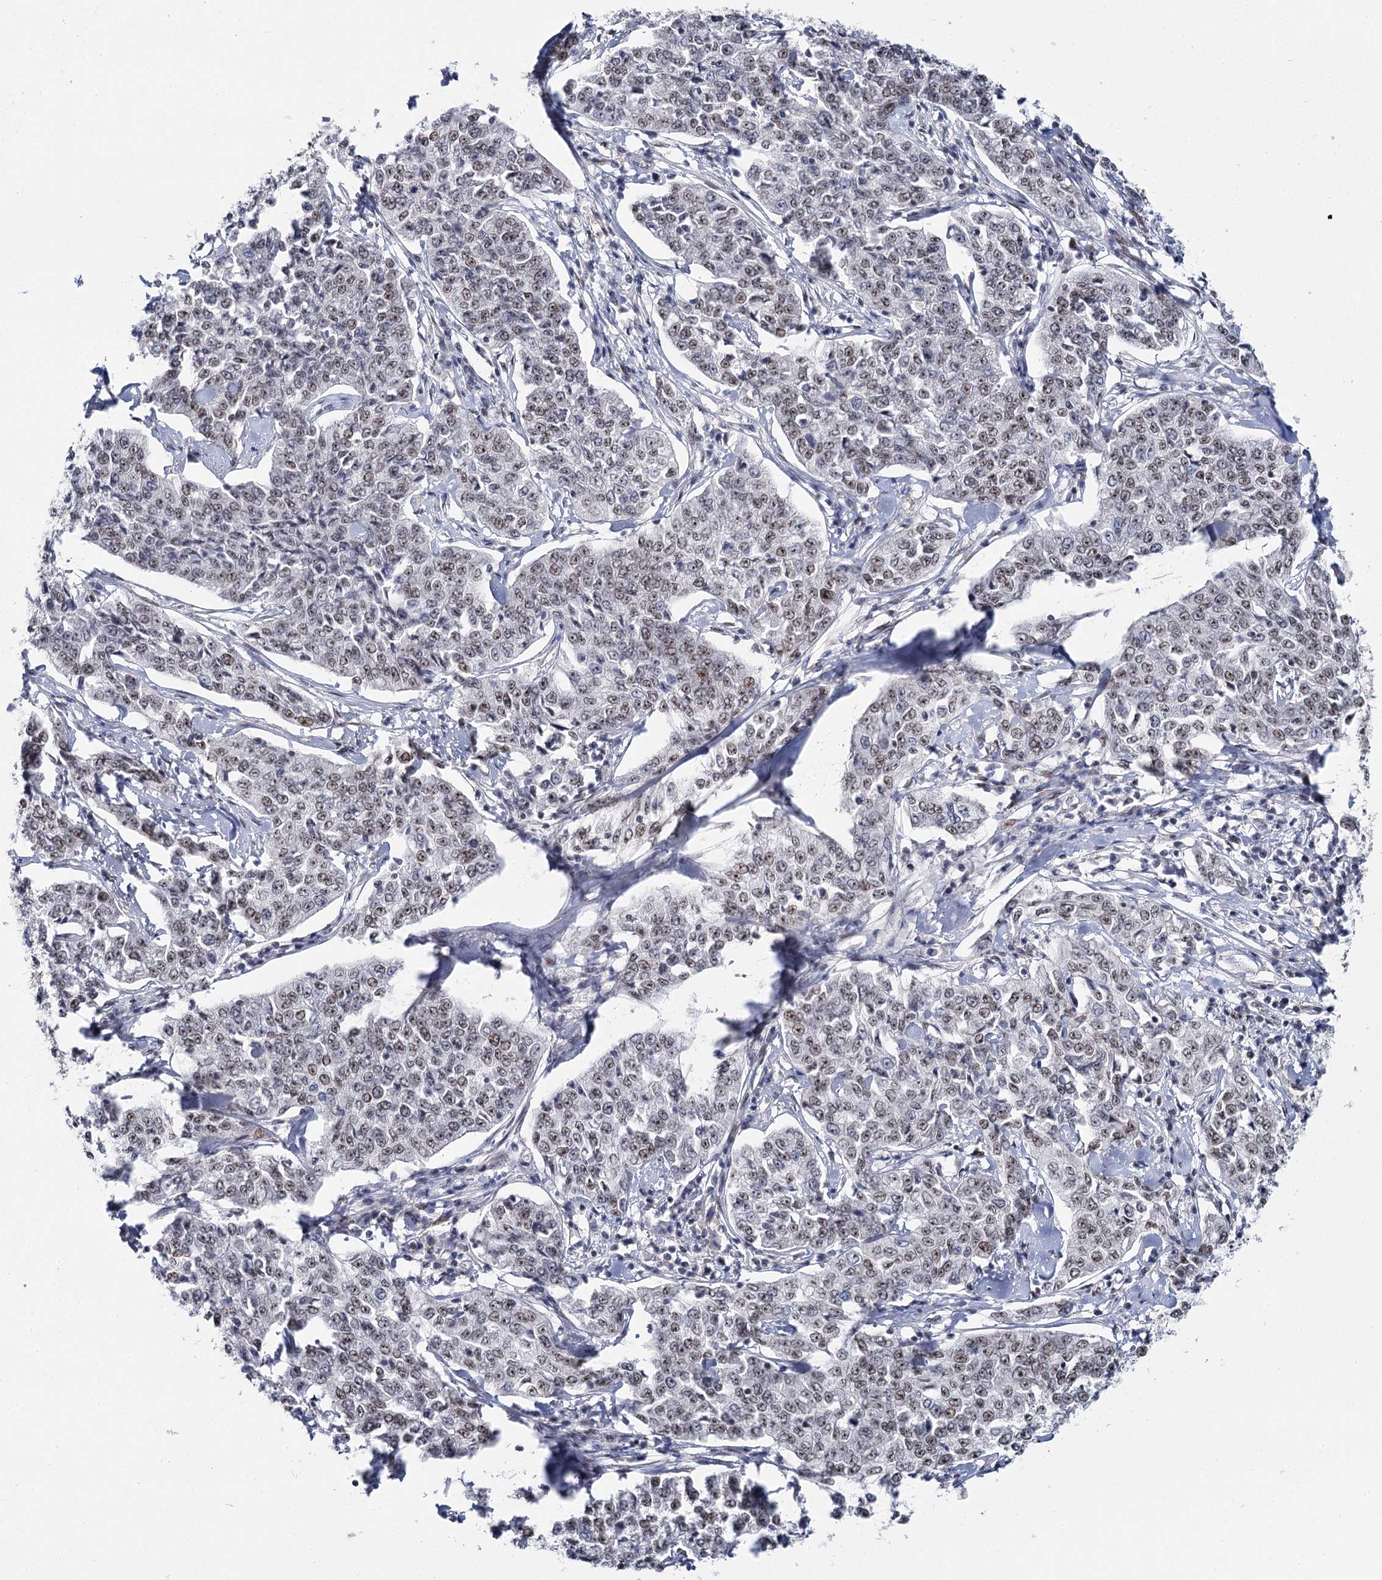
{"staining": {"intensity": "moderate", "quantity": "25%-75%", "location": "nuclear"}, "tissue": "cervical cancer", "cell_type": "Tumor cells", "image_type": "cancer", "snomed": [{"axis": "morphology", "description": "Squamous cell carcinoma, NOS"}, {"axis": "topography", "description": "Cervix"}], "caption": "Immunohistochemical staining of cervical cancer exhibits medium levels of moderate nuclear protein positivity in about 25%-75% of tumor cells.", "gene": "SCAF8", "patient": {"sex": "female", "age": 35}}